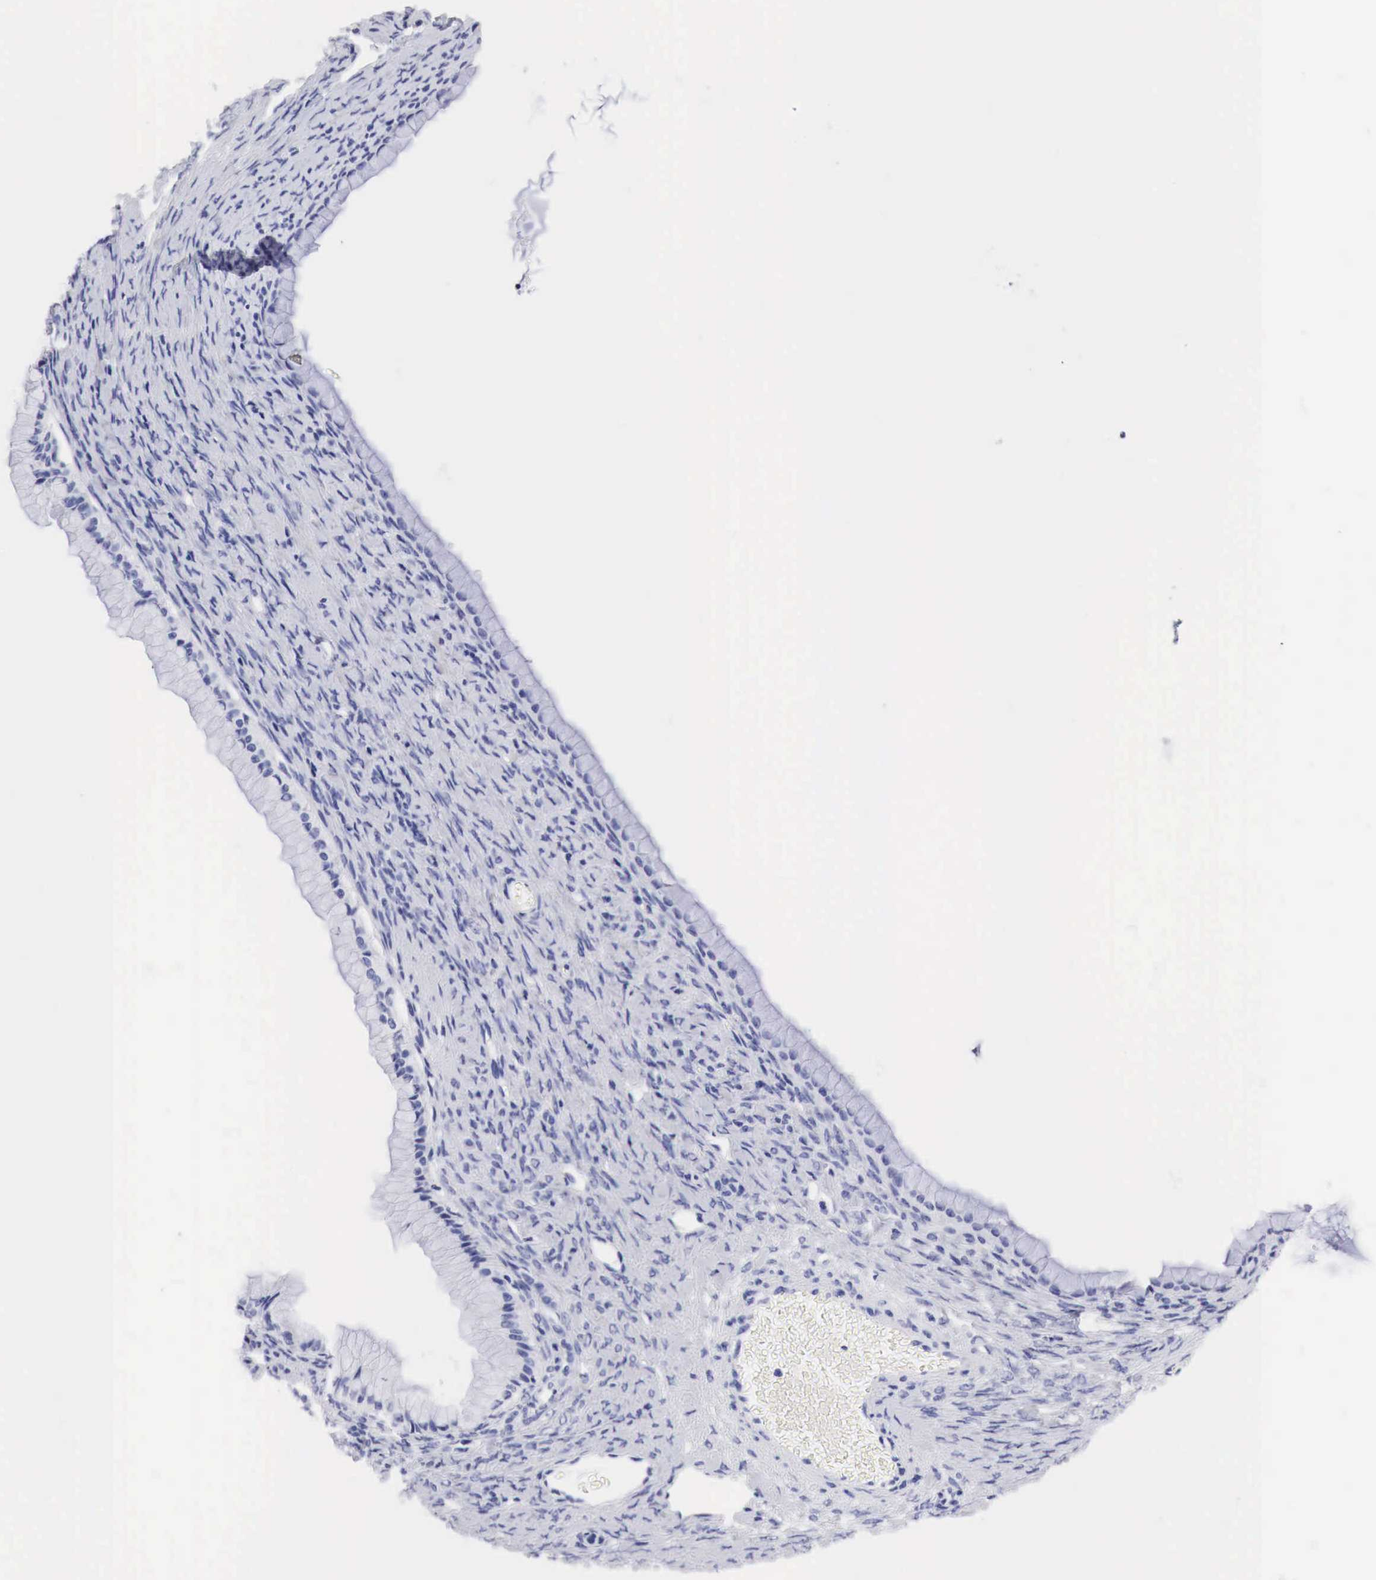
{"staining": {"intensity": "negative", "quantity": "none", "location": "none"}, "tissue": "ovarian cancer", "cell_type": "Tumor cells", "image_type": "cancer", "snomed": [{"axis": "morphology", "description": "Cystadenocarcinoma, mucinous, NOS"}, {"axis": "topography", "description": "Ovary"}], "caption": "Image shows no protein staining in tumor cells of mucinous cystadenocarcinoma (ovarian) tissue.", "gene": "TYR", "patient": {"sex": "female", "age": 25}}